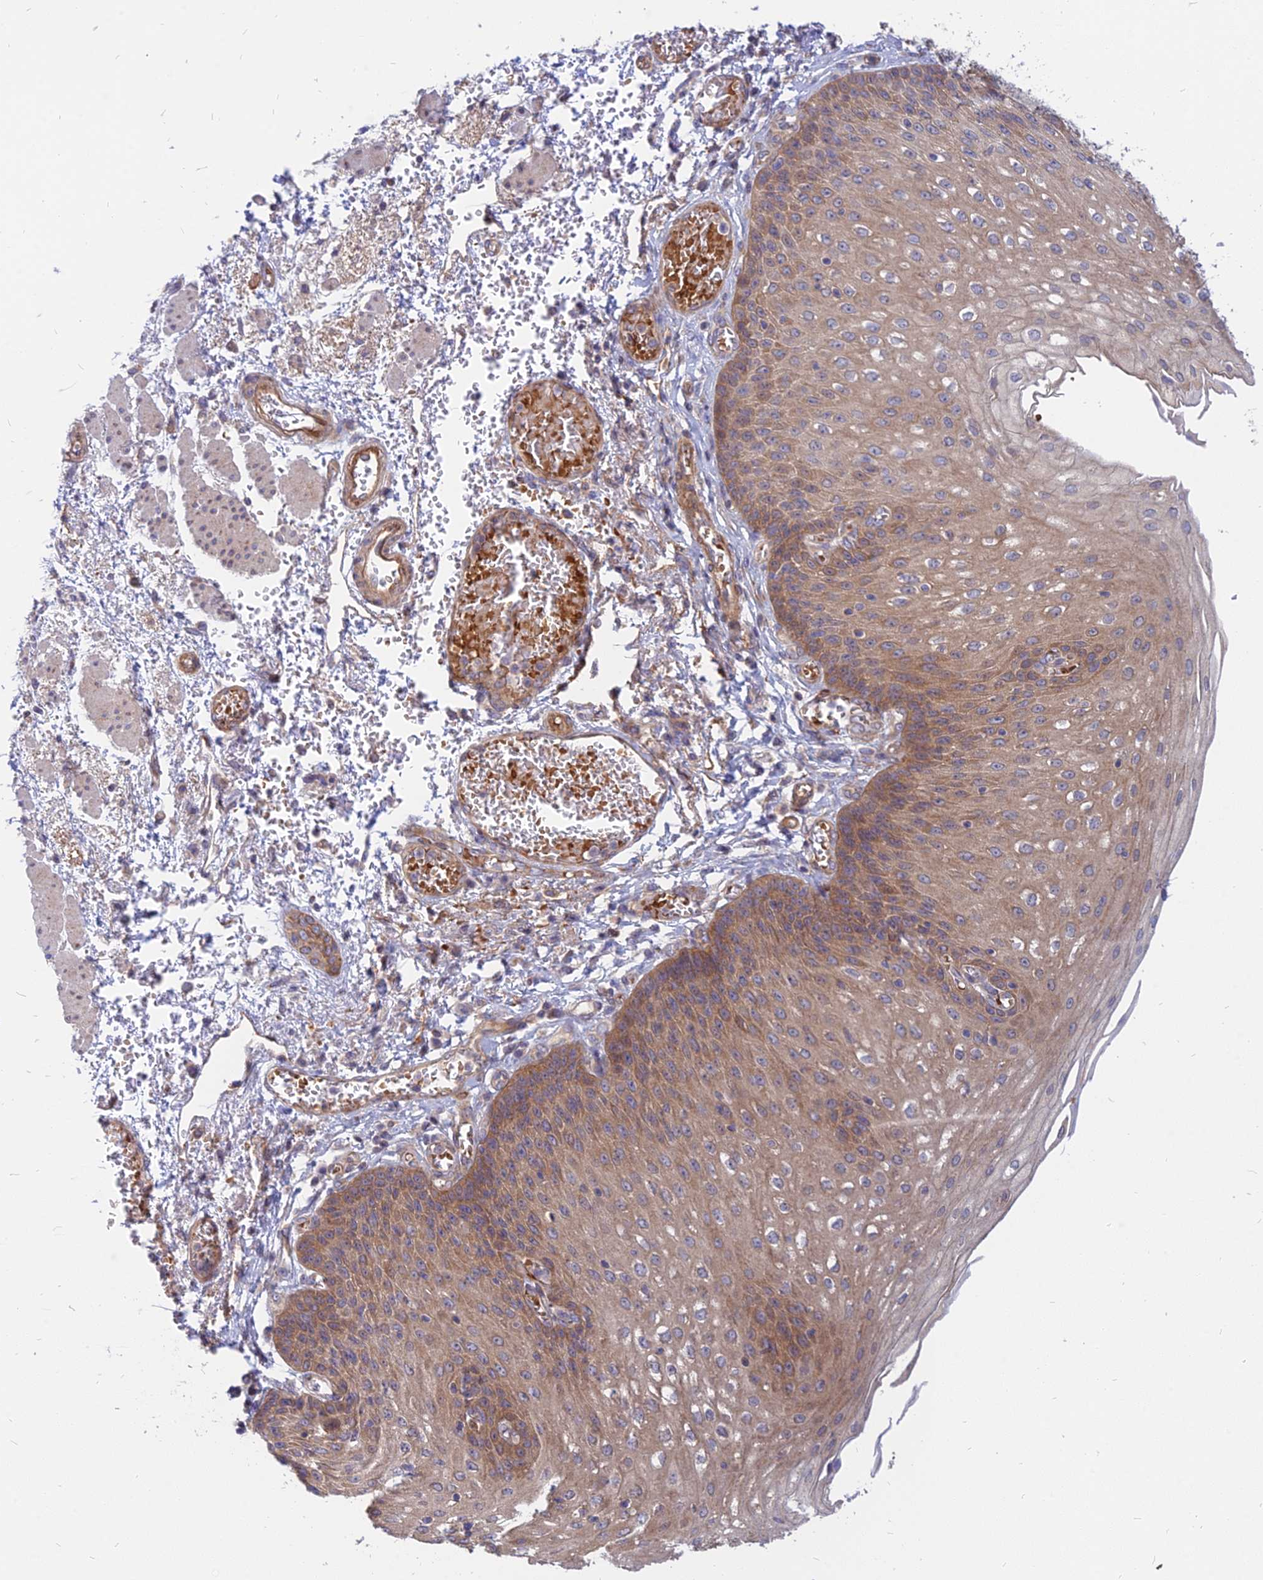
{"staining": {"intensity": "moderate", "quantity": ">75%", "location": "cytoplasmic/membranous"}, "tissue": "esophagus", "cell_type": "Squamous epithelial cells", "image_type": "normal", "snomed": [{"axis": "morphology", "description": "Normal tissue, NOS"}, {"axis": "topography", "description": "Esophagus"}], "caption": "Moderate cytoplasmic/membranous protein staining is appreciated in approximately >75% of squamous epithelial cells in esophagus.", "gene": "PHKA2", "patient": {"sex": "male", "age": 81}}